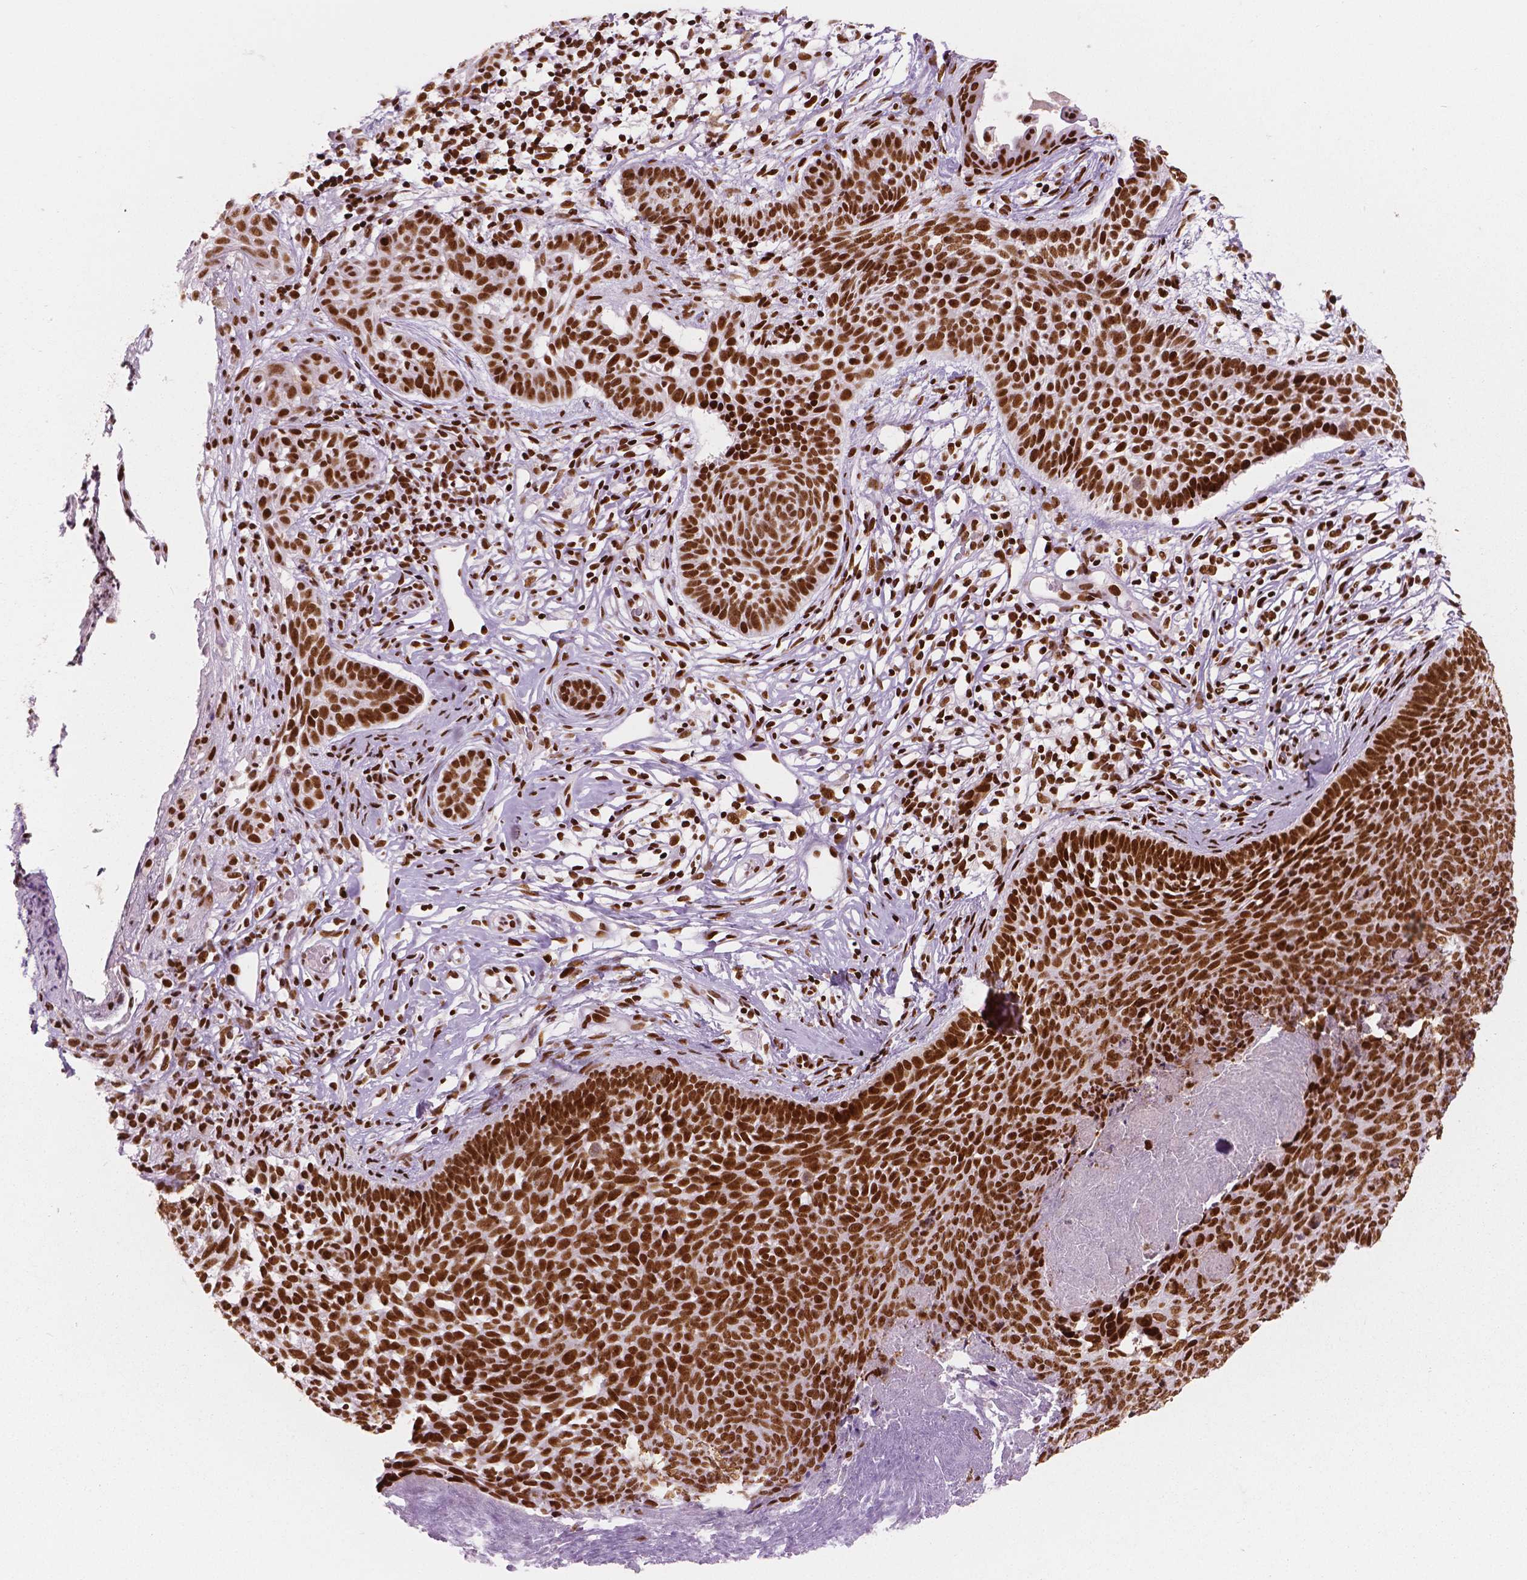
{"staining": {"intensity": "strong", "quantity": ">75%", "location": "nuclear"}, "tissue": "skin cancer", "cell_type": "Tumor cells", "image_type": "cancer", "snomed": [{"axis": "morphology", "description": "Basal cell carcinoma"}, {"axis": "topography", "description": "Skin"}], "caption": "High-magnification brightfield microscopy of skin cancer (basal cell carcinoma) stained with DAB (3,3'-diaminobenzidine) (brown) and counterstained with hematoxylin (blue). tumor cells exhibit strong nuclear expression is appreciated in about>75% of cells.", "gene": "BRD4", "patient": {"sex": "male", "age": 85}}